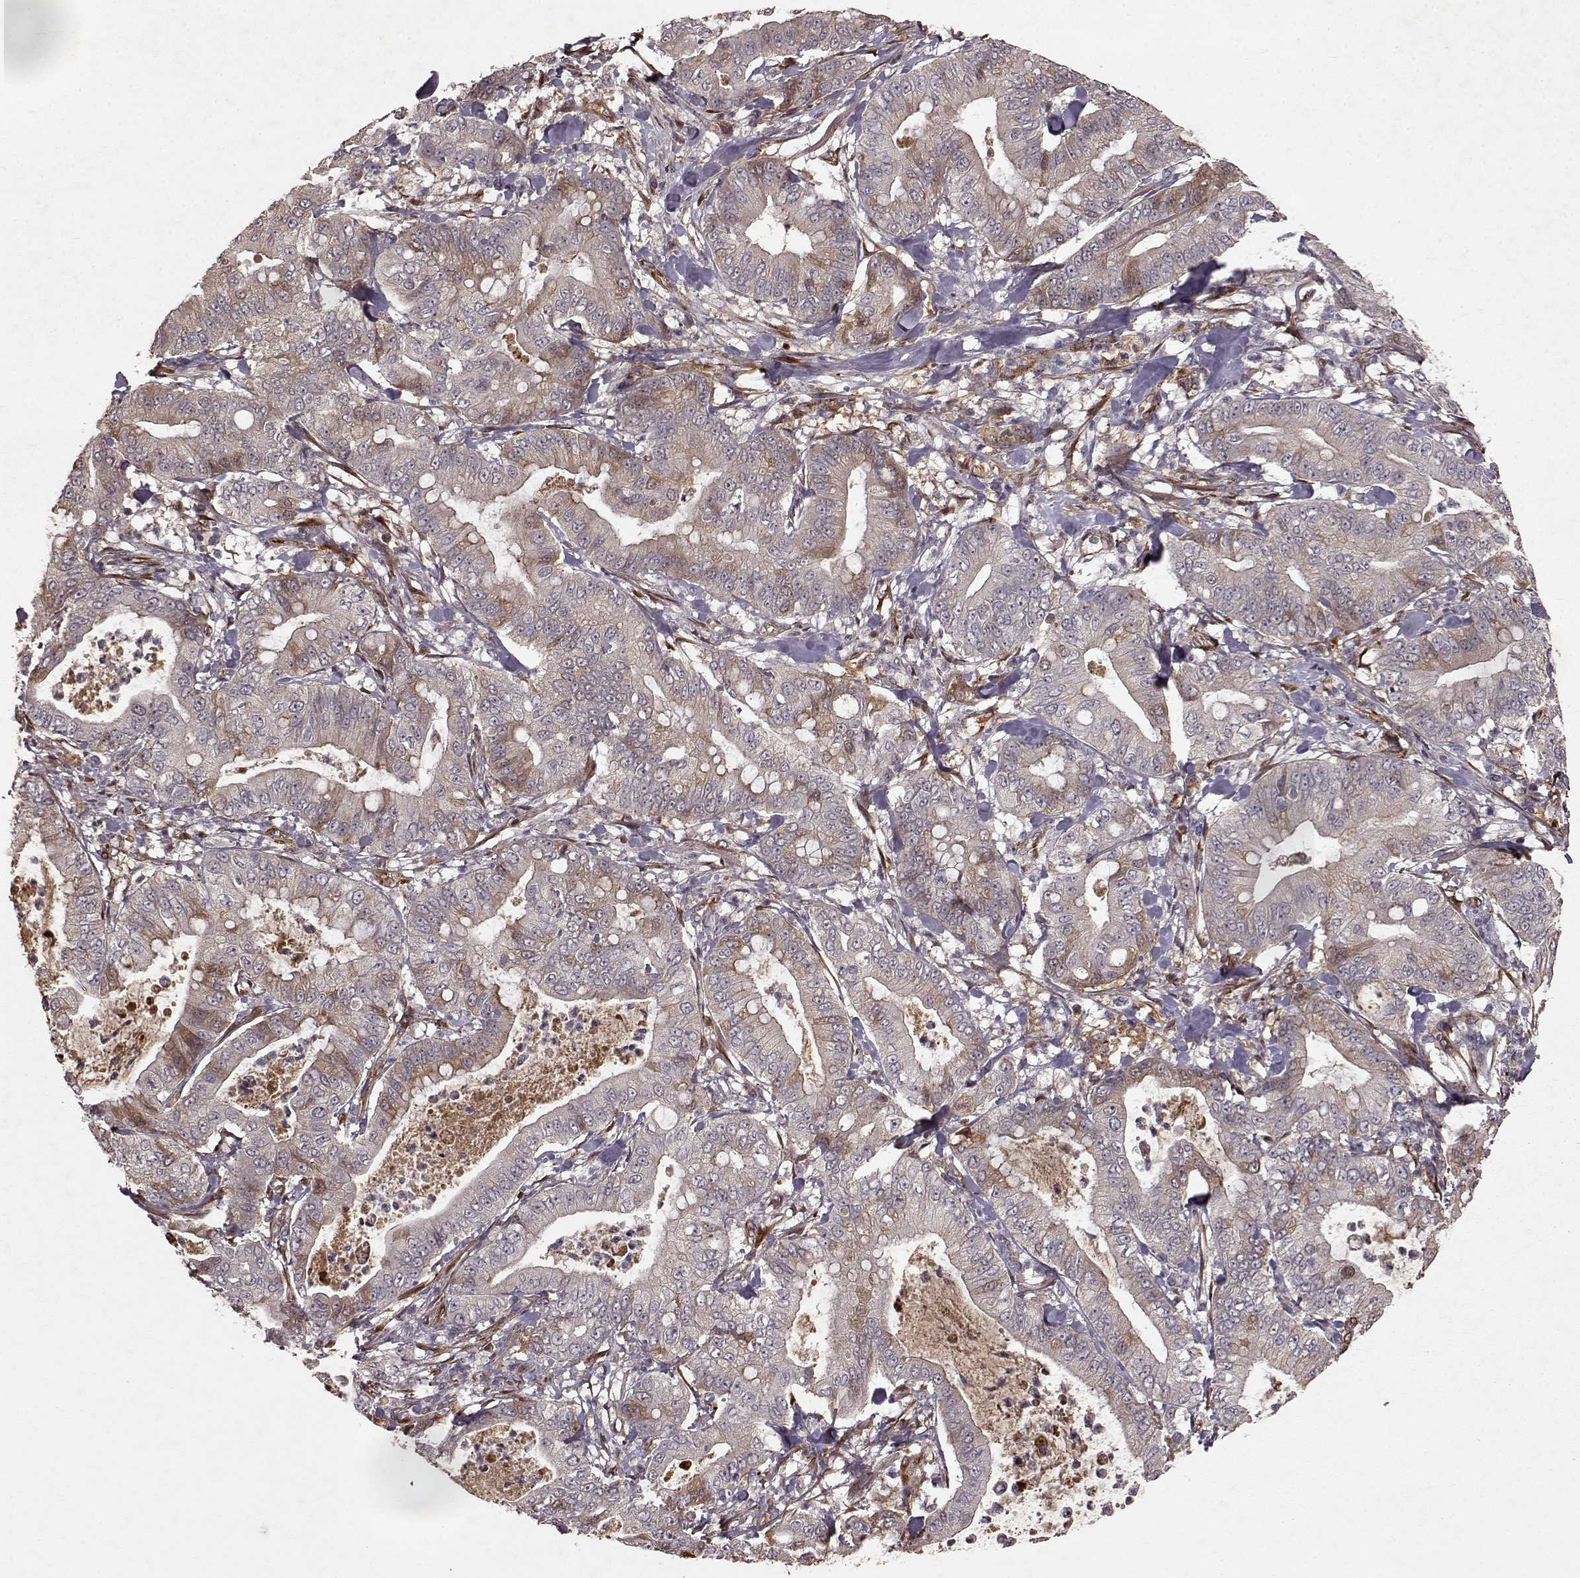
{"staining": {"intensity": "moderate", "quantity": "<25%", "location": "cytoplasmic/membranous"}, "tissue": "pancreatic cancer", "cell_type": "Tumor cells", "image_type": "cancer", "snomed": [{"axis": "morphology", "description": "Adenocarcinoma, NOS"}, {"axis": "topography", "description": "Pancreas"}], "caption": "Immunohistochemical staining of human adenocarcinoma (pancreatic) demonstrates low levels of moderate cytoplasmic/membranous protein positivity in approximately <25% of tumor cells.", "gene": "FSTL1", "patient": {"sex": "male", "age": 71}}